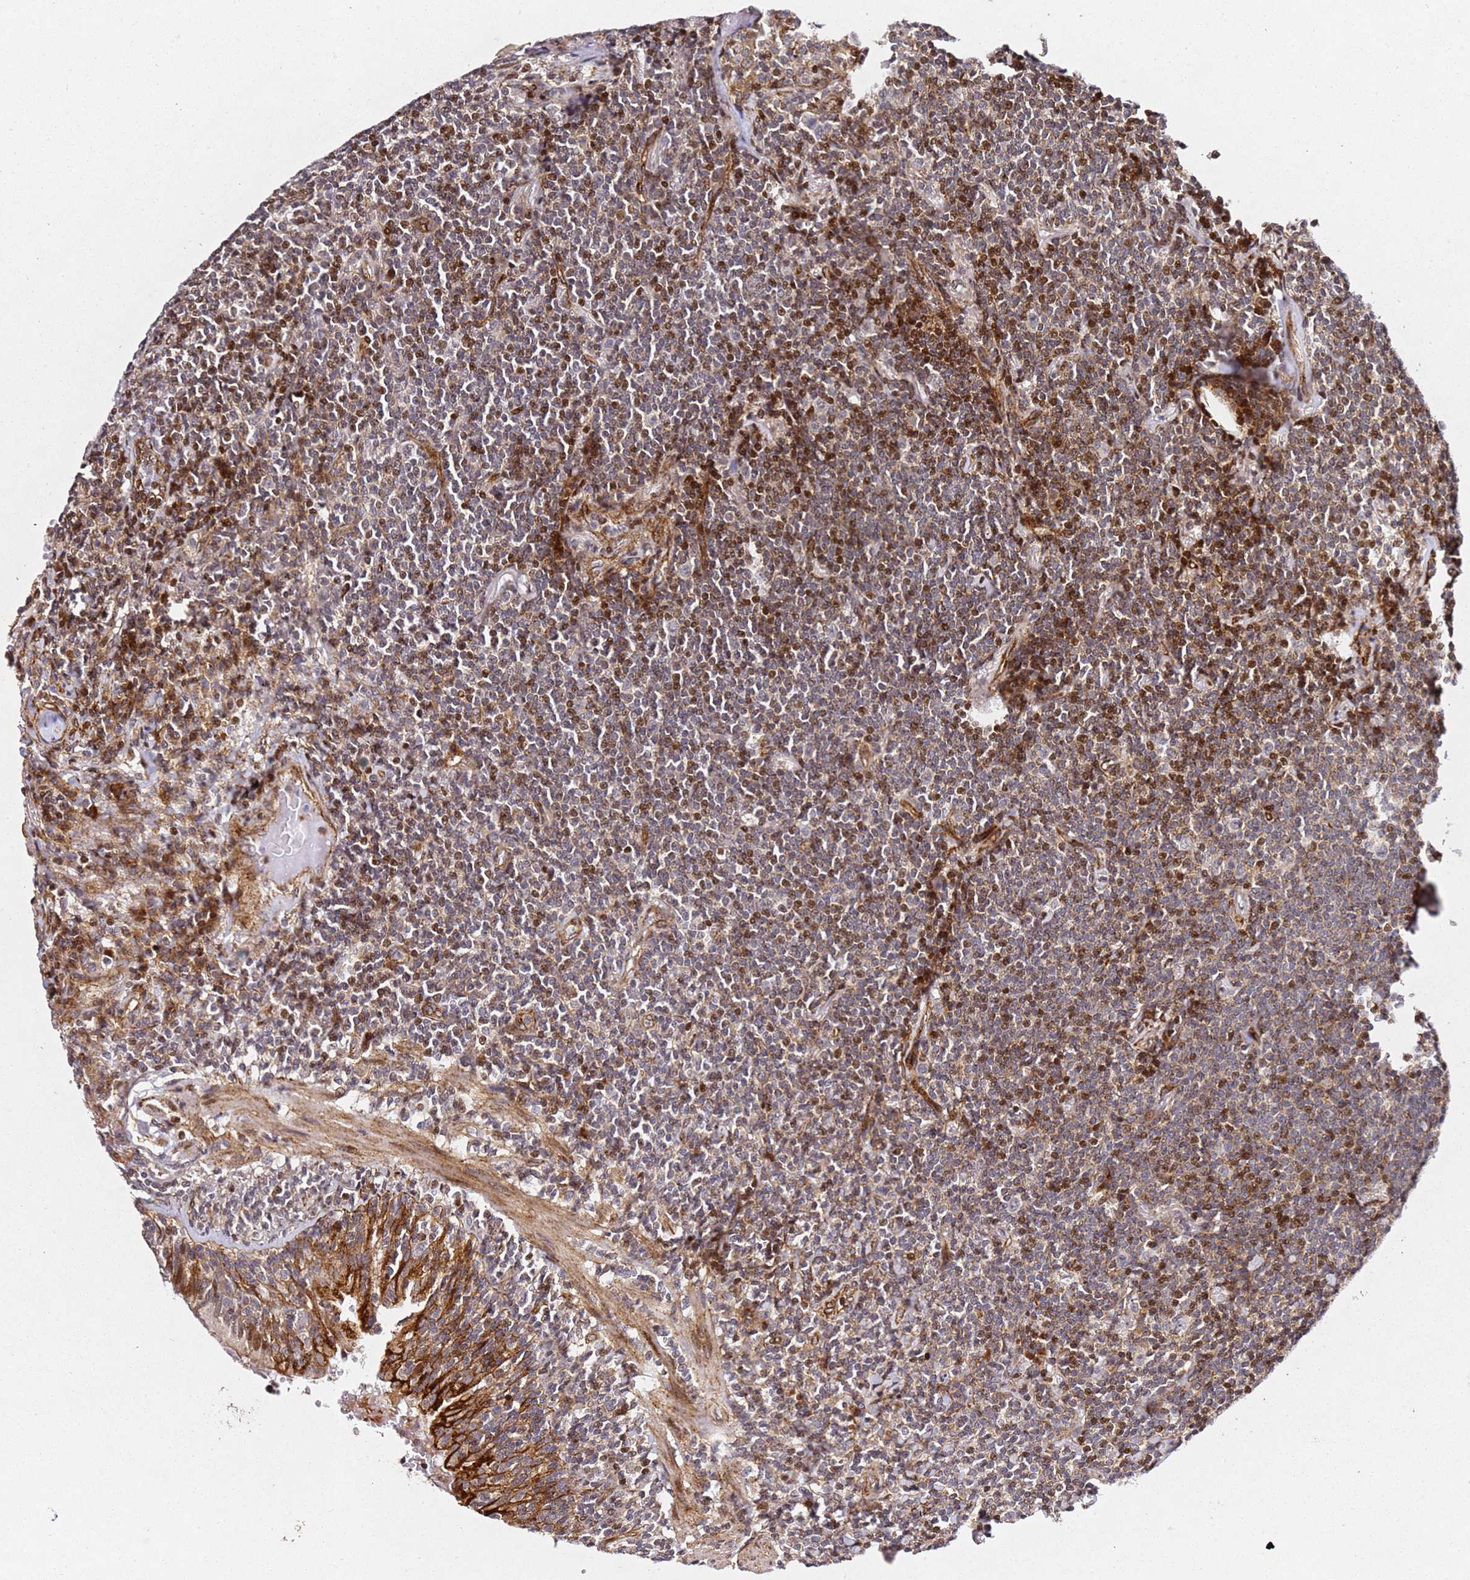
{"staining": {"intensity": "moderate", "quantity": "<25%", "location": "cytoplasmic/membranous,nuclear"}, "tissue": "lymphoma", "cell_type": "Tumor cells", "image_type": "cancer", "snomed": [{"axis": "morphology", "description": "Malignant lymphoma, non-Hodgkin's type, Low grade"}, {"axis": "topography", "description": "Lung"}], "caption": "Brown immunohistochemical staining in human low-grade malignant lymphoma, non-Hodgkin's type displays moderate cytoplasmic/membranous and nuclear expression in about <25% of tumor cells.", "gene": "ZNF296", "patient": {"sex": "female", "age": 71}}